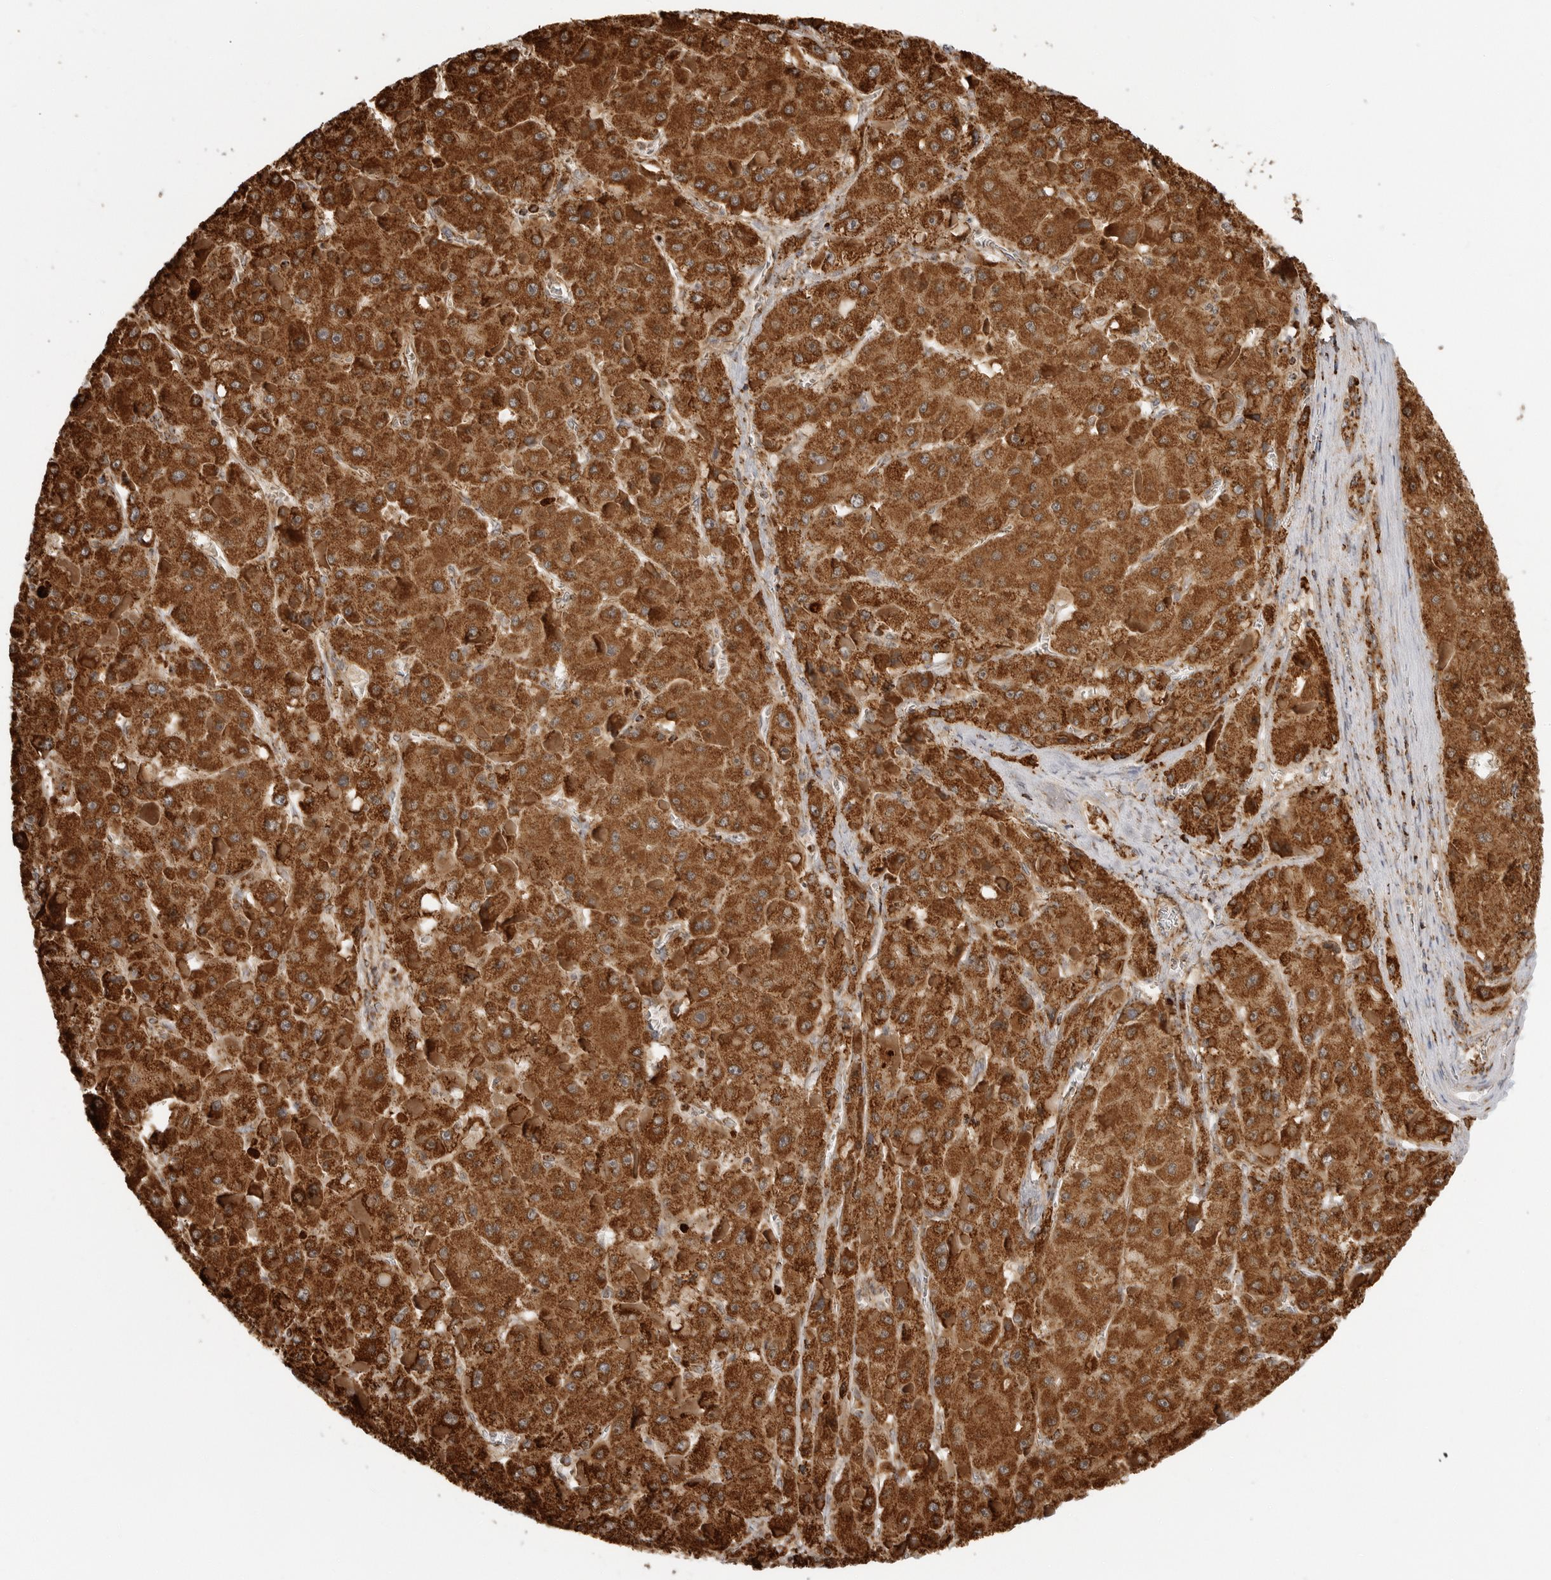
{"staining": {"intensity": "strong", "quantity": ">75%", "location": "cytoplasmic/membranous"}, "tissue": "liver cancer", "cell_type": "Tumor cells", "image_type": "cancer", "snomed": [{"axis": "morphology", "description": "Carcinoma, Hepatocellular, NOS"}, {"axis": "topography", "description": "Liver"}], "caption": "IHC of human liver cancer (hepatocellular carcinoma) shows high levels of strong cytoplasmic/membranous expression in about >75% of tumor cells. Using DAB (3,3'-diaminobenzidine) (brown) and hematoxylin (blue) stains, captured at high magnification using brightfield microscopy.", "gene": "BMP2K", "patient": {"sex": "female", "age": 73}}